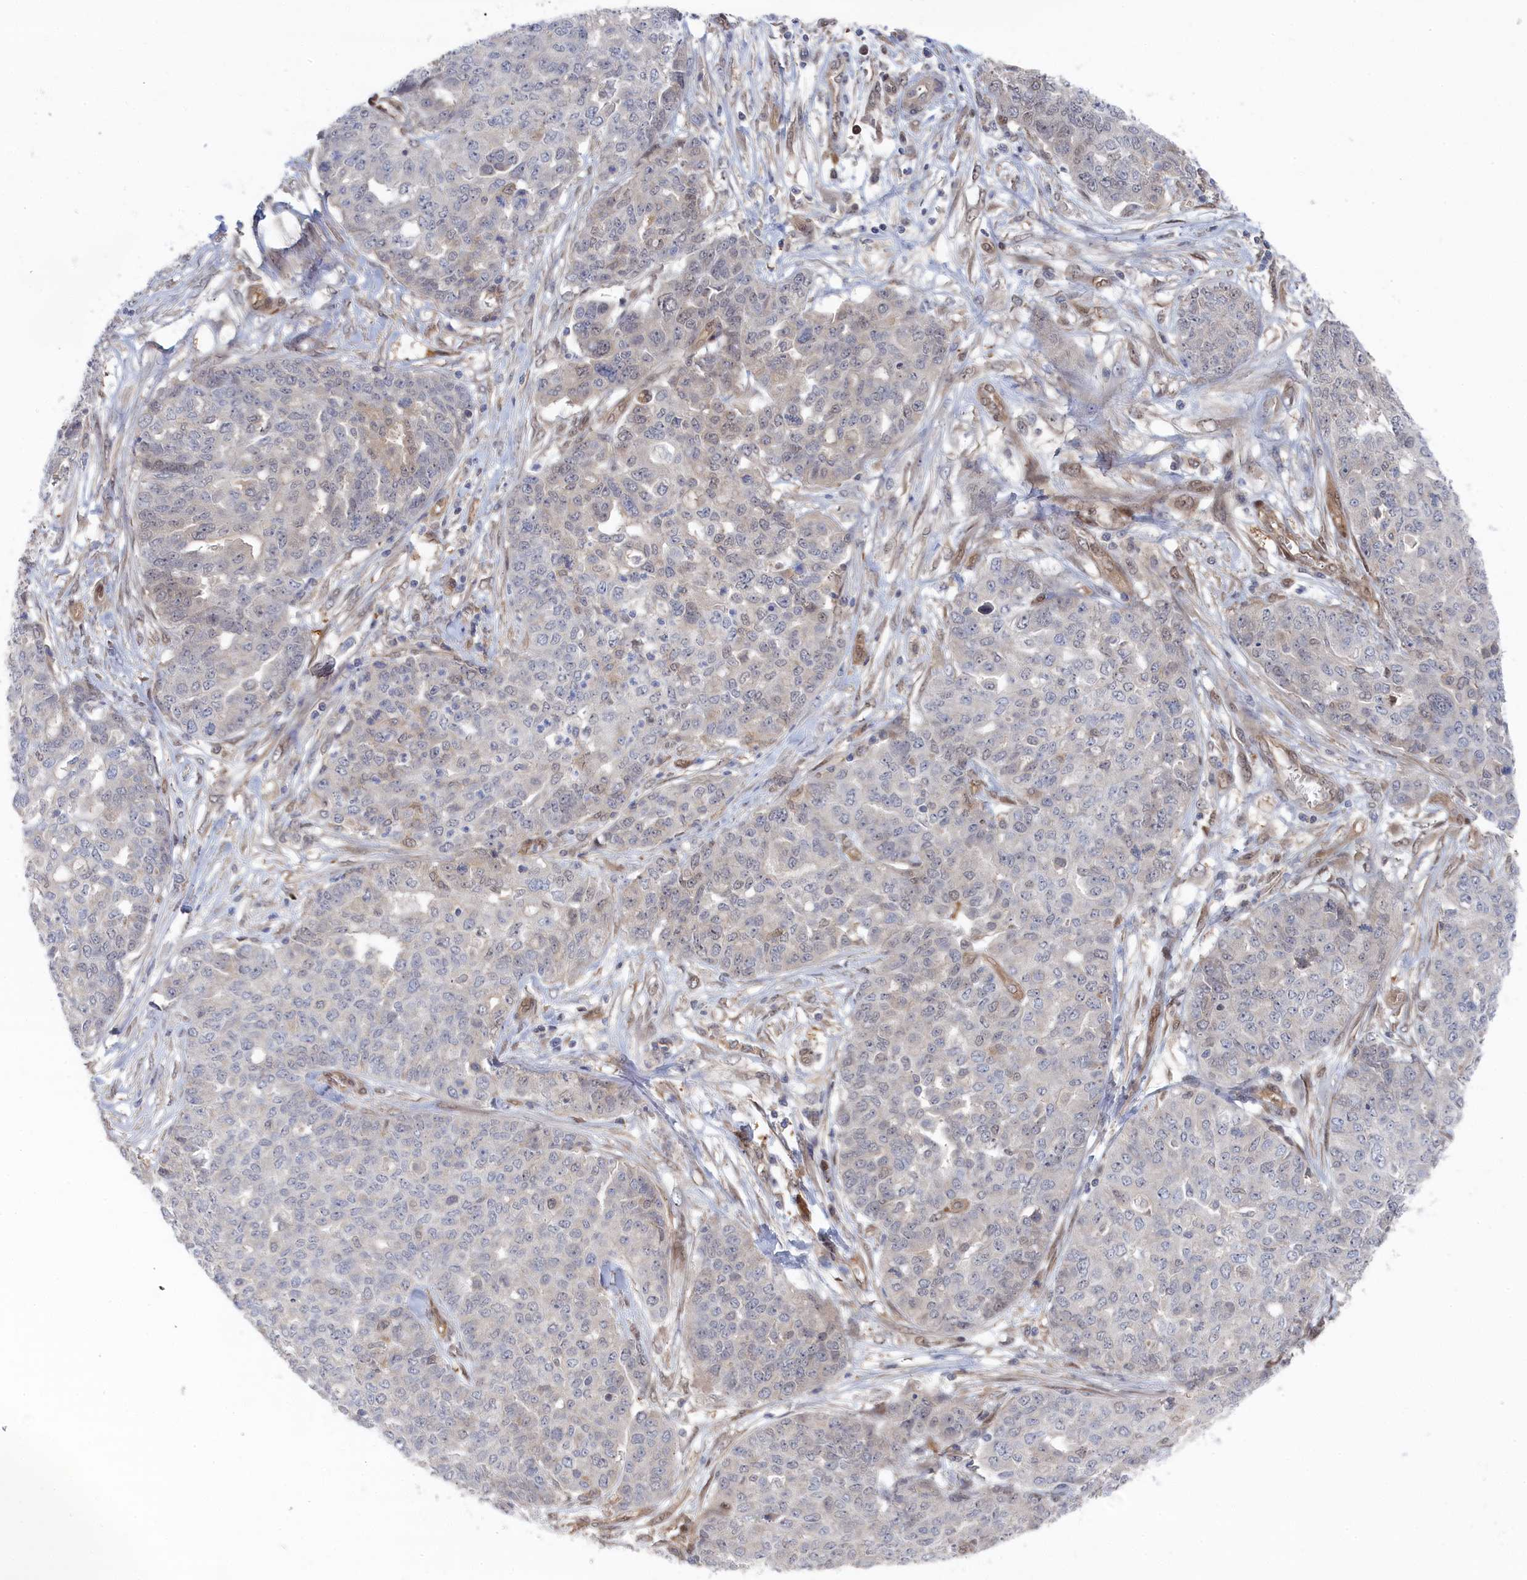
{"staining": {"intensity": "negative", "quantity": "none", "location": "none"}, "tissue": "ovarian cancer", "cell_type": "Tumor cells", "image_type": "cancer", "snomed": [{"axis": "morphology", "description": "Cystadenocarcinoma, serous, NOS"}, {"axis": "topography", "description": "Soft tissue"}, {"axis": "topography", "description": "Ovary"}], "caption": "This photomicrograph is of ovarian serous cystadenocarcinoma stained with immunohistochemistry to label a protein in brown with the nuclei are counter-stained blue. There is no expression in tumor cells.", "gene": "IRGQ", "patient": {"sex": "female", "age": 57}}